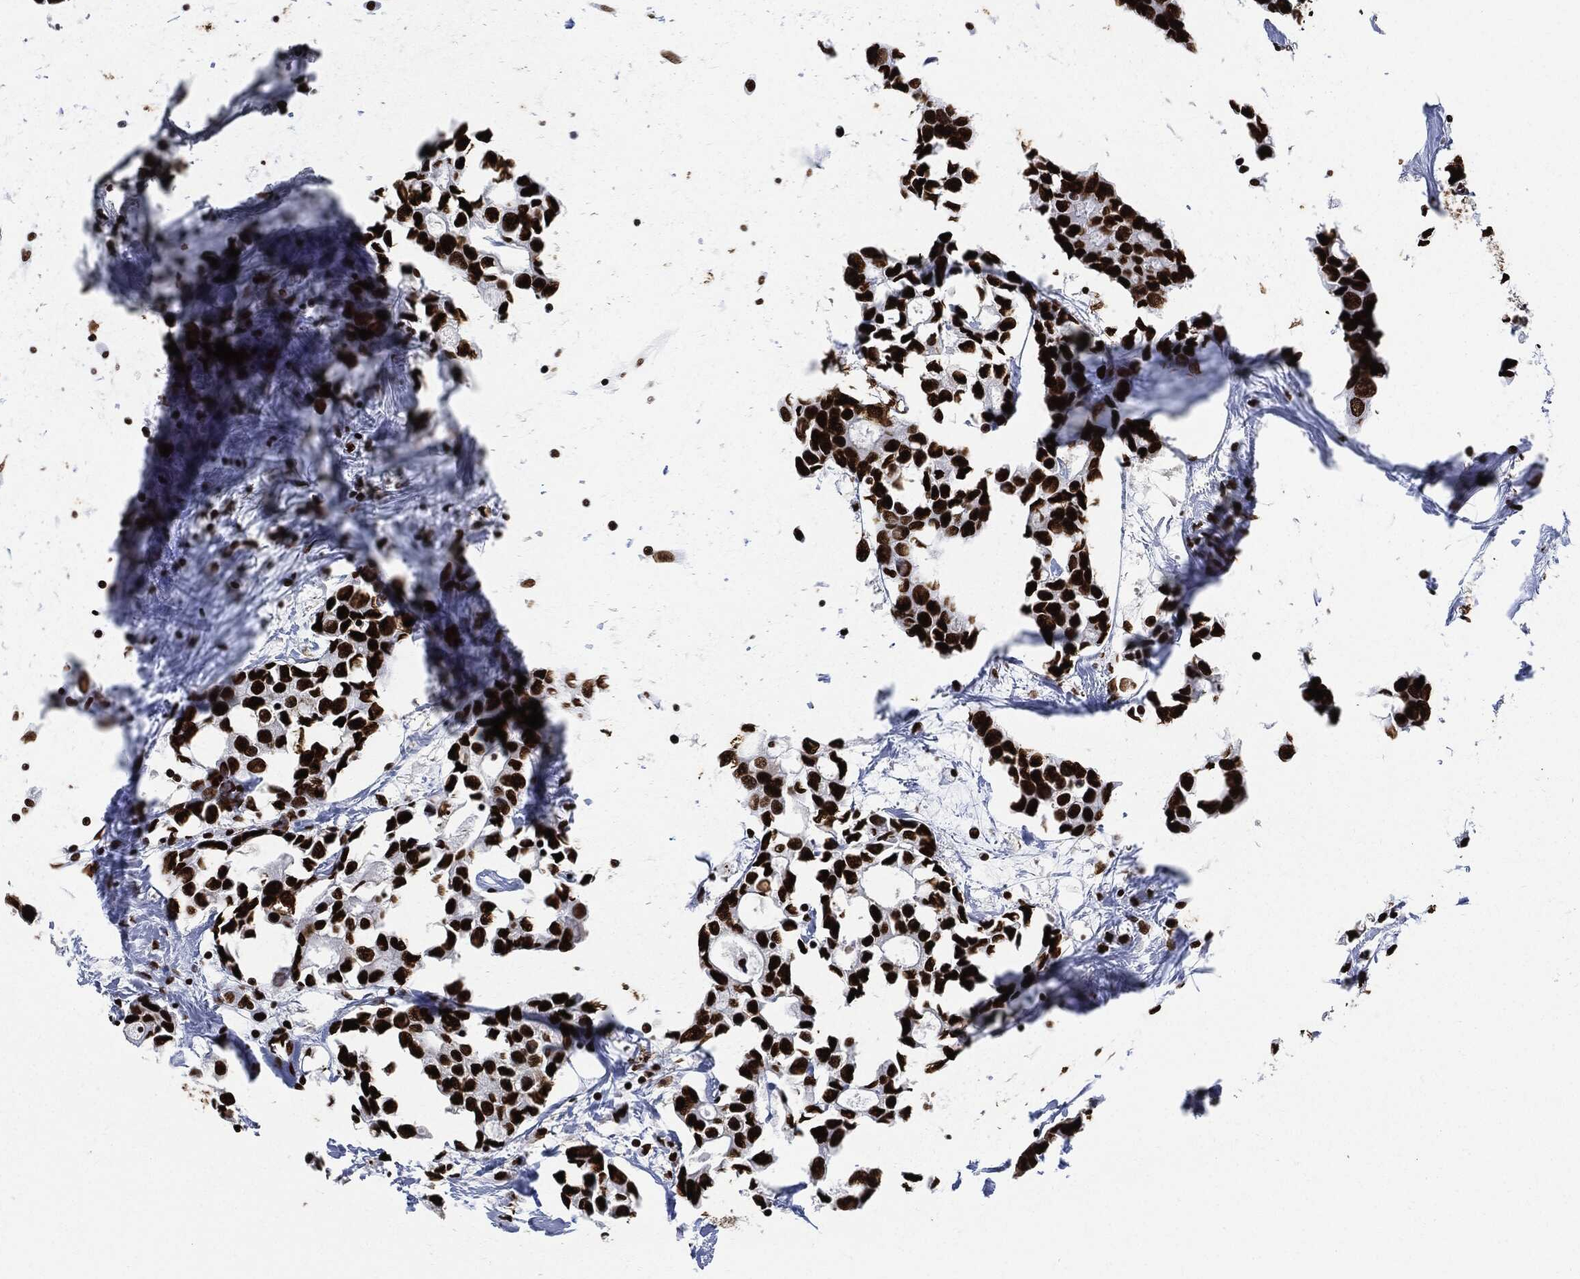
{"staining": {"intensity": "strong", "quantity": ">75%", "location": "nuclear"}, "tissue": "breast cancer", "cell_type": "Tumor cells", "image_type": "cancer", "snomed": [{"axis": "morphology", "description": "Duct carcinoma"}, {"axis": "topography", "description": "Breast"}], "caption": "Protein expression by immunohistochemistry (IHC) shows strong nuclear expression in approximately >75% of tumor cells in invasive ductal carcinoma (breast). The protein of interest is shown in brown color, while the nuclei are stained blue.", "gene": "RECQL", "patient": {"sex": "female", "age": 83}}